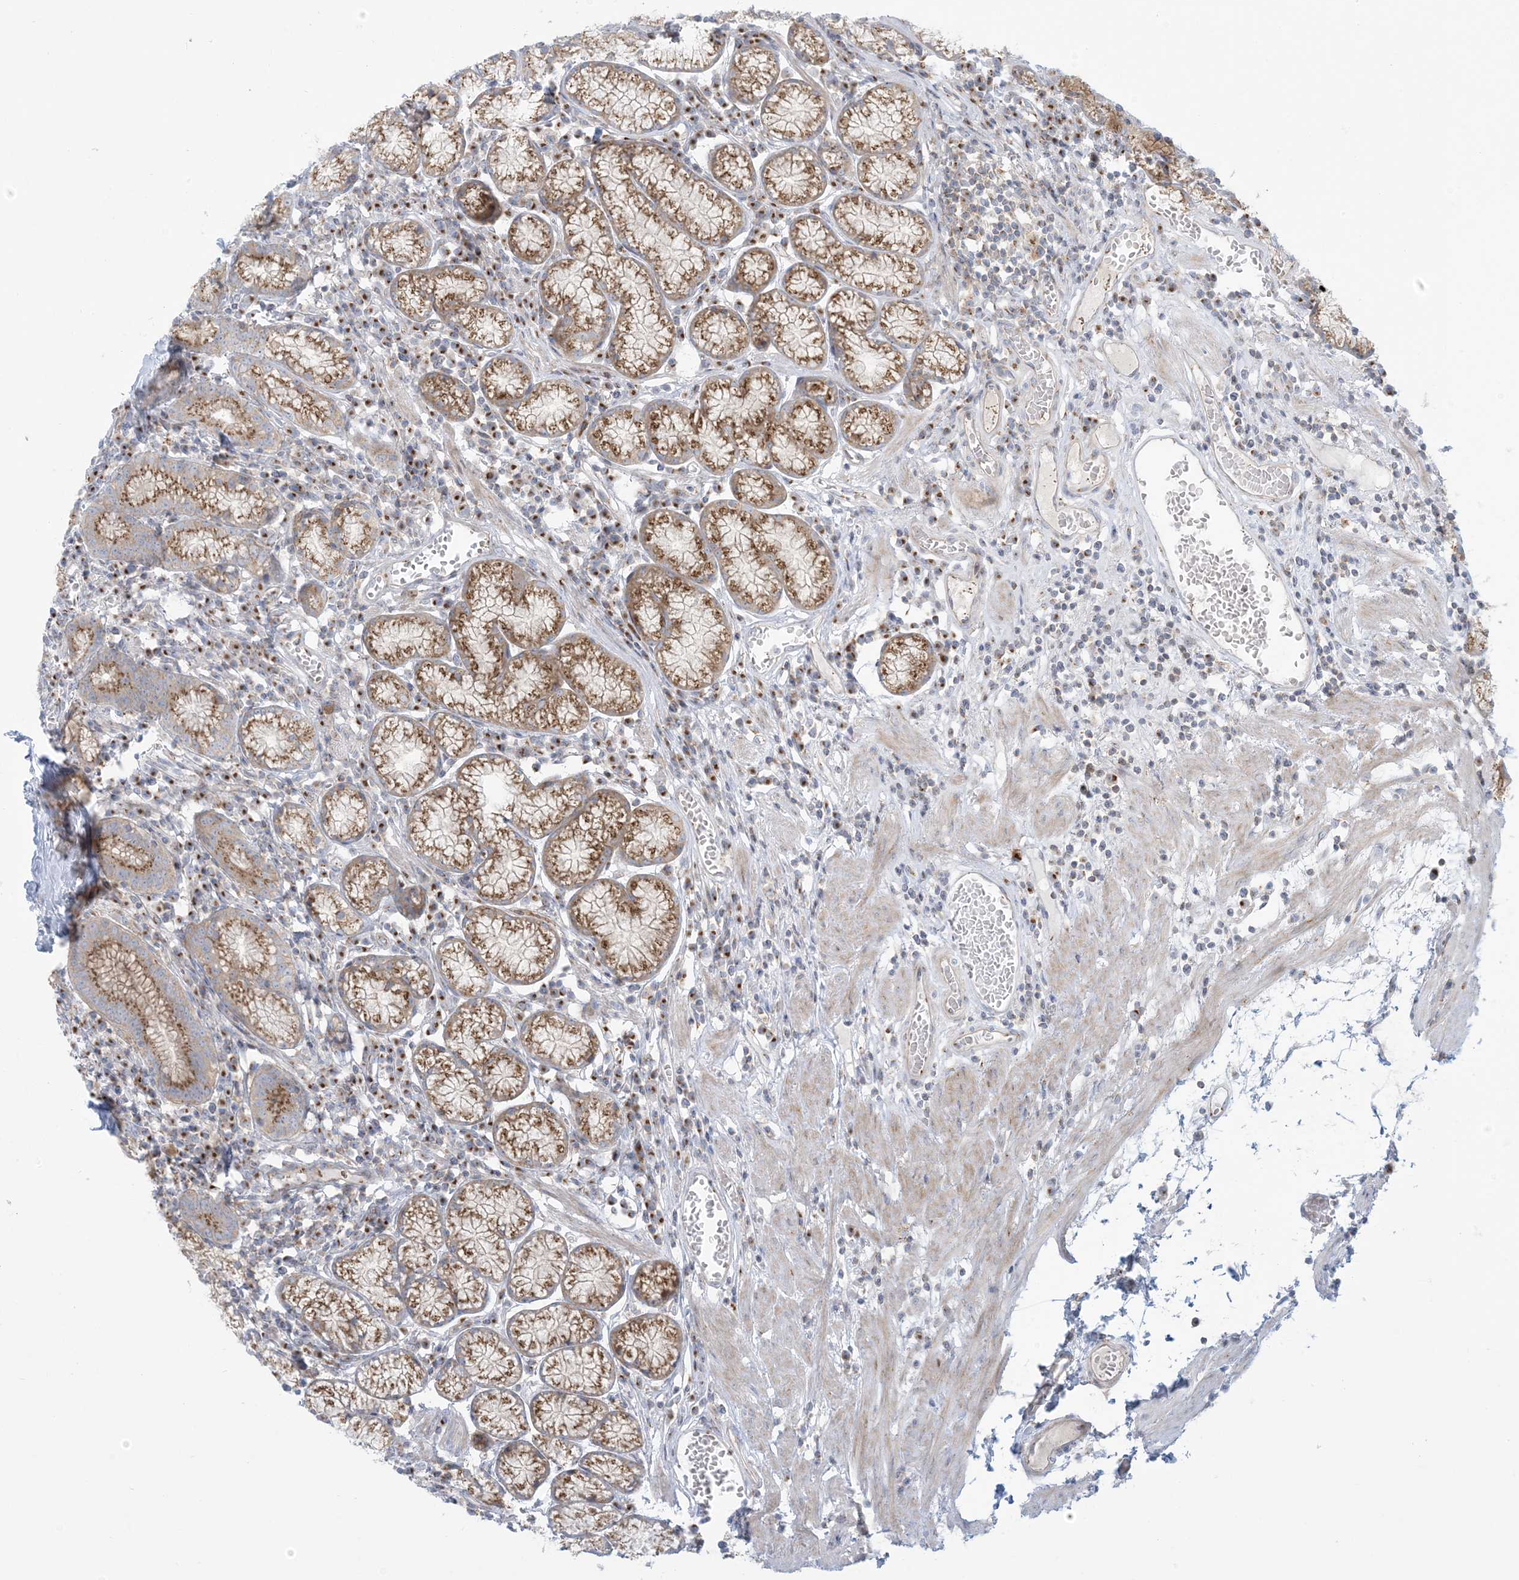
{"staining": {"intensity": "moderate", "quantity": ">75%", "location": "cytoplasmic/membranous"}, "tissue": "stomach", "cell_type": "Glandular cells", "image_type": "normal", "snomed": [{"axis": "morphology", "description": "Normal tissue, NOS"}, {"axis": "topography", "description": "Stomach"}], "caption": "This photomicrograph demonstrates IHC staining of benign stomach, with medium moderate cytoplasmic/membranous positivity in approximately >75% of glandular cells.", "gene": "AFTPH", "patient": {"sex": "male", "age": 55}}